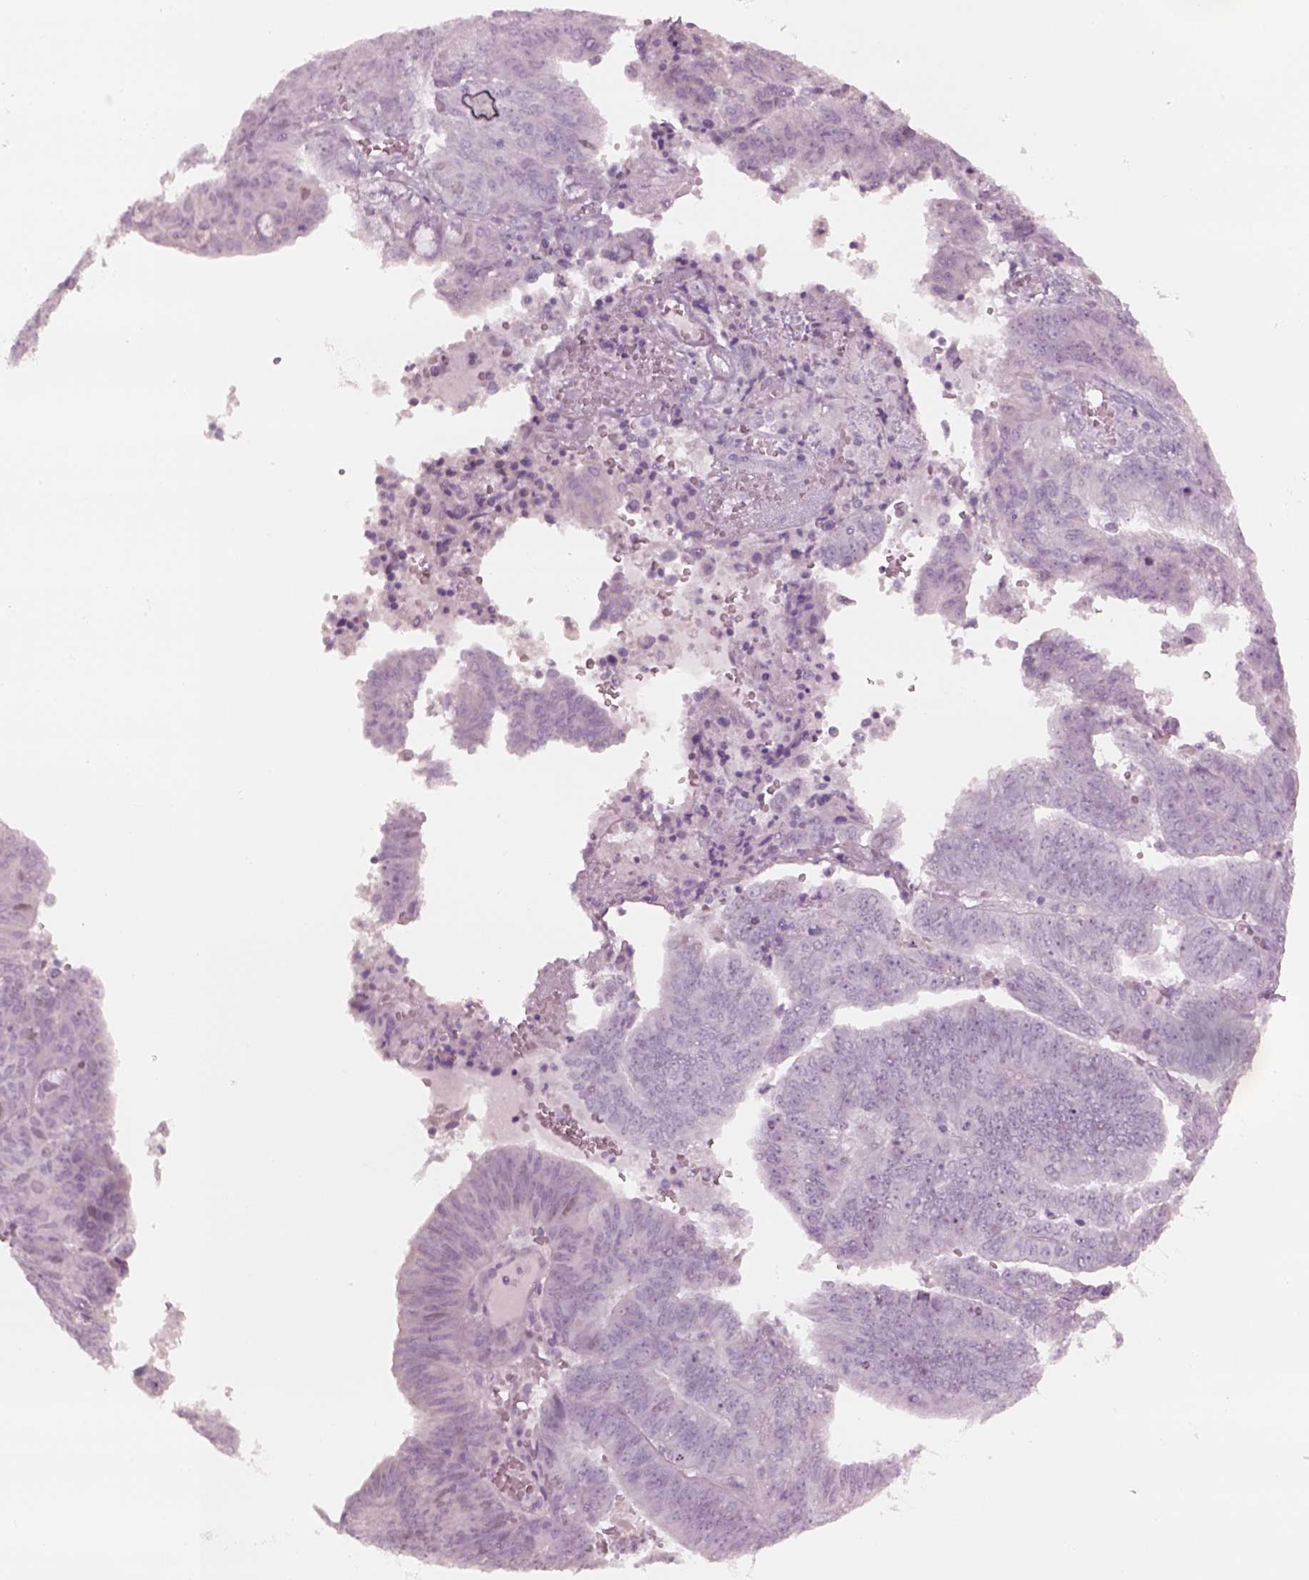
{"staining": {"intensity": "negative", "quantity": "none", "location": "none"}, "tissue": "endometrial cancer", "cell_type": "Tumor cells", "image_type": "cancer", "snomed": [{"axis": "morphology", "description": "Adenocarcinoma, NOS"}, {"axis": "topography", "description": "Endometrium"}], "caption": "Tumor cells show no significant staining in endometrial adenocarcinoma.", "gene": "KRTAP24-1", "patient": {"sex": "female", "age": 82}}